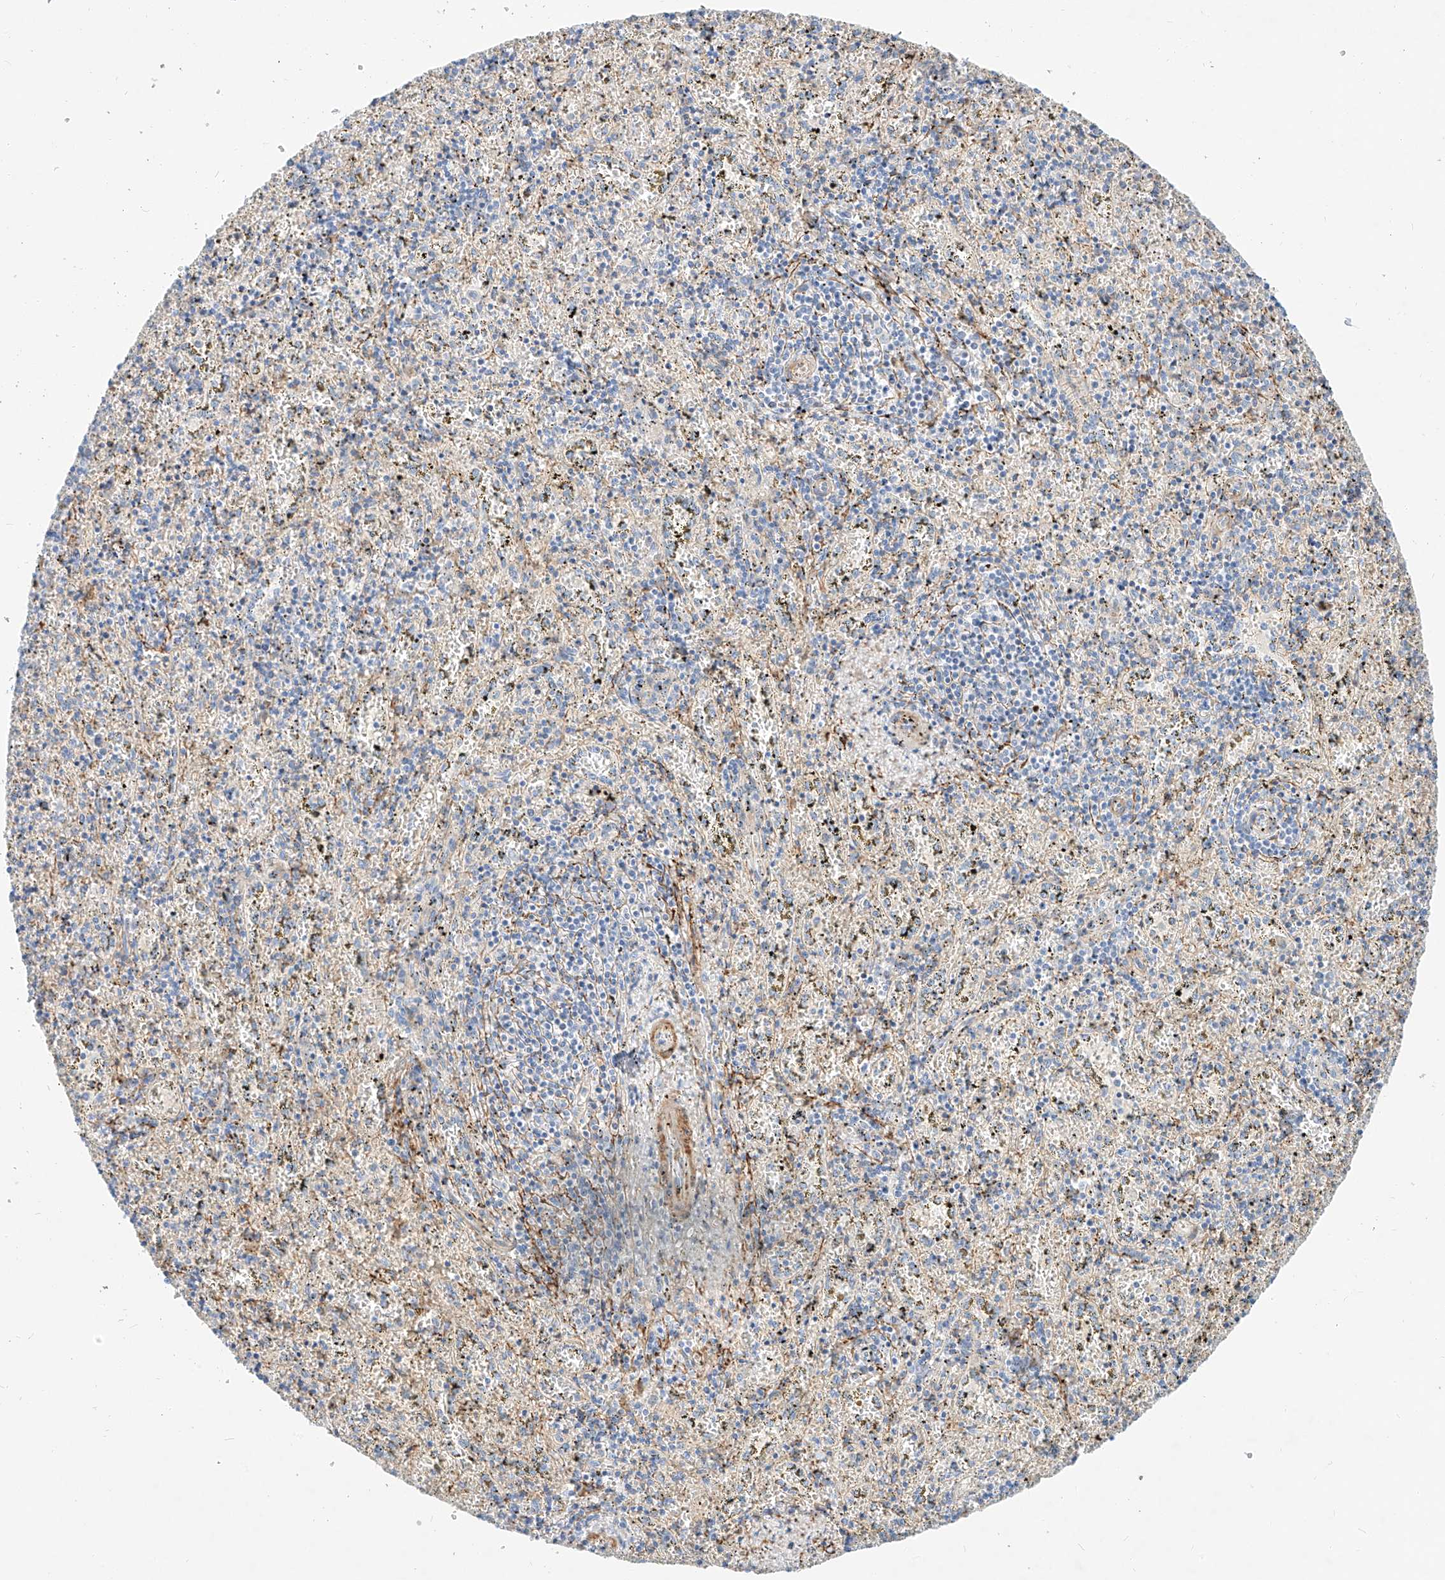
{"staining": {"intensity": "negative", "quantity": "none", "location": "none"}, "tissue": "spleen", "cell_type": "Cells in red pulp", "image_type": "normal", "snomed": [{"axis": "morphology", "description": "Normal tissue, NOS"}, {"axis": "topography", "description": "Spleen"}], "caption": "IHC image of benign spleen stained for a protein (brown), which displays no positivity in cells in red pulp.", "gene": "KCNH5", "patient": {"sex": "male", "age": 11}}